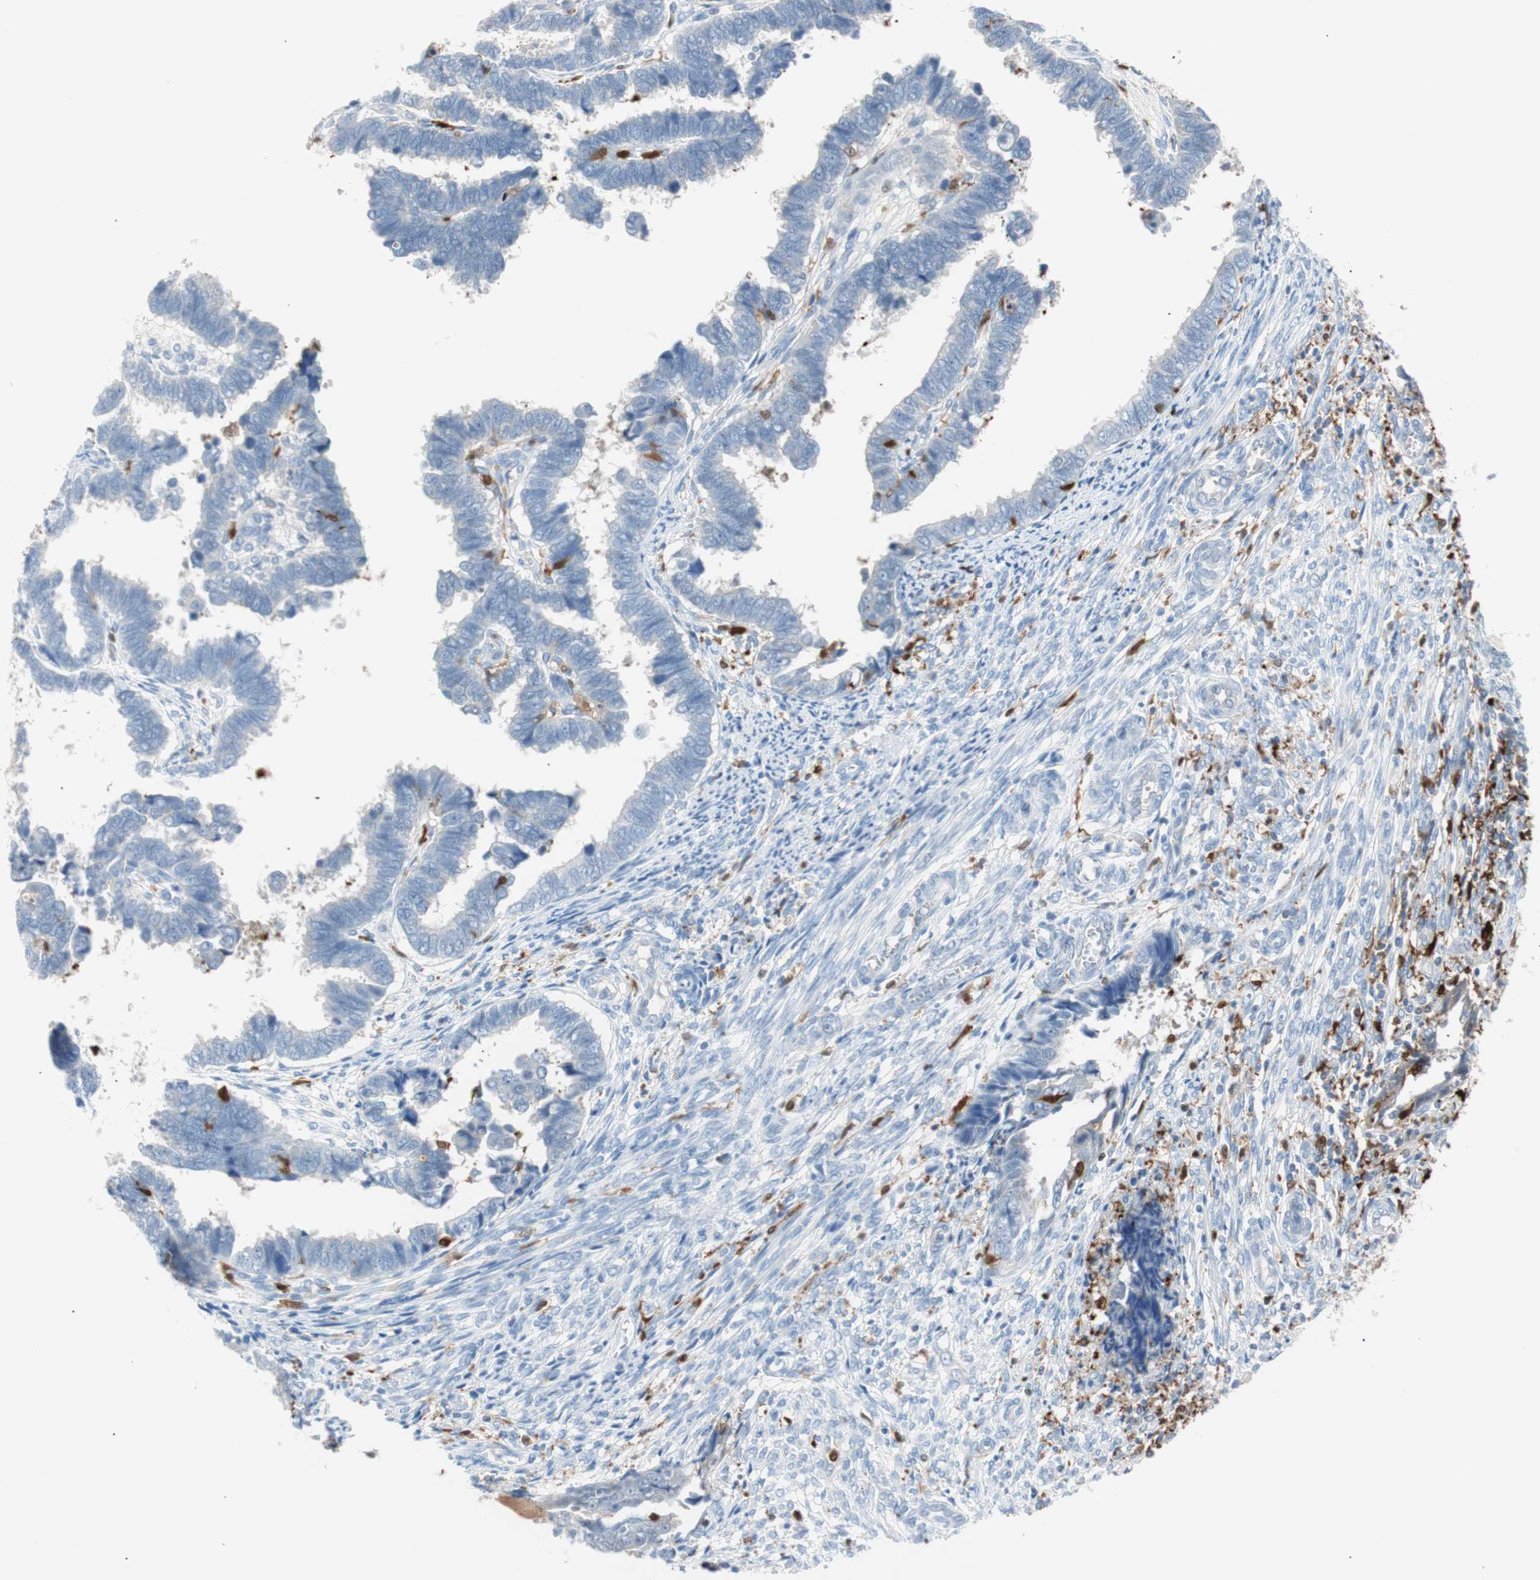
{"staining": {"intensity": "negative", "quantity": "none", "location": "none"}, "tissue": "endometrial cancer", "cell_type": "Tumor cells", "image_type": "cancer", "snomed": [{"axis": "morphology", "description": "Adenocarcinoma, NOS"}, {"axis": "topography", "description": "Endometrium"}], "caption": "Tumor cells show no significant staining in endometrial cancer.", "gene": "IL18", "patient": {"sex": "female", "age": 75}}